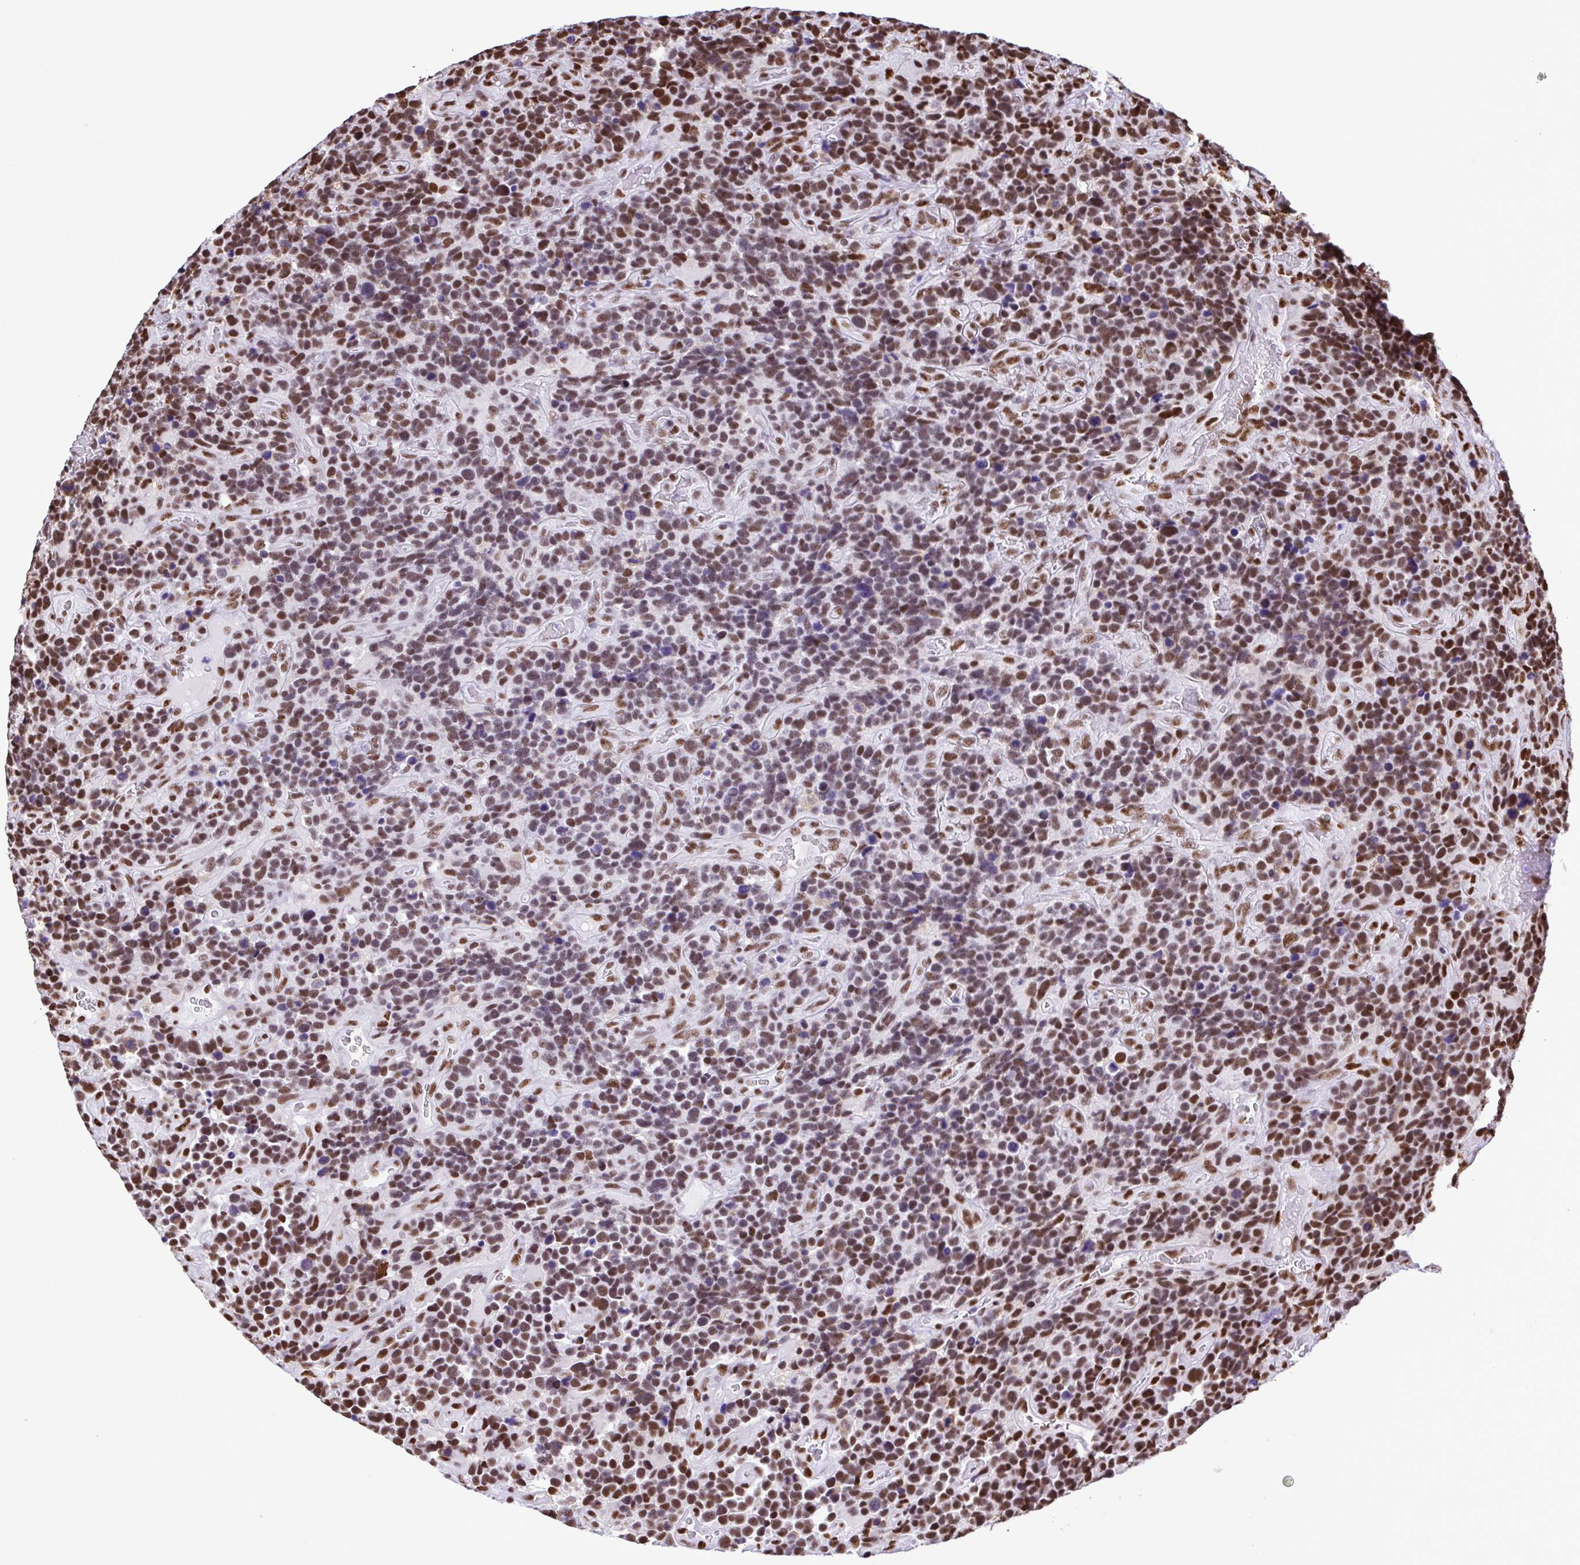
{"staining": {"intensity": "strong", "quantity": ">75%", "location": "nuclear"}, "tissue": "glioma", "cell_type": "Tumor cells", "image_type": "cancer", "snomed": [{"axis": "morphology", "description": "Glioma, malignant, High grade"}, {"axis": "topography", "description": "Brain"}], "caption": "DAB (3,3'-diaminobenzidine) immunohistochemical staining of human glioma demonstrates strong nuclear protein positivity in approximately >75% of tumor cells.", "gene": "TRIM28", "patient": {"sex": "male", "age": 33}}